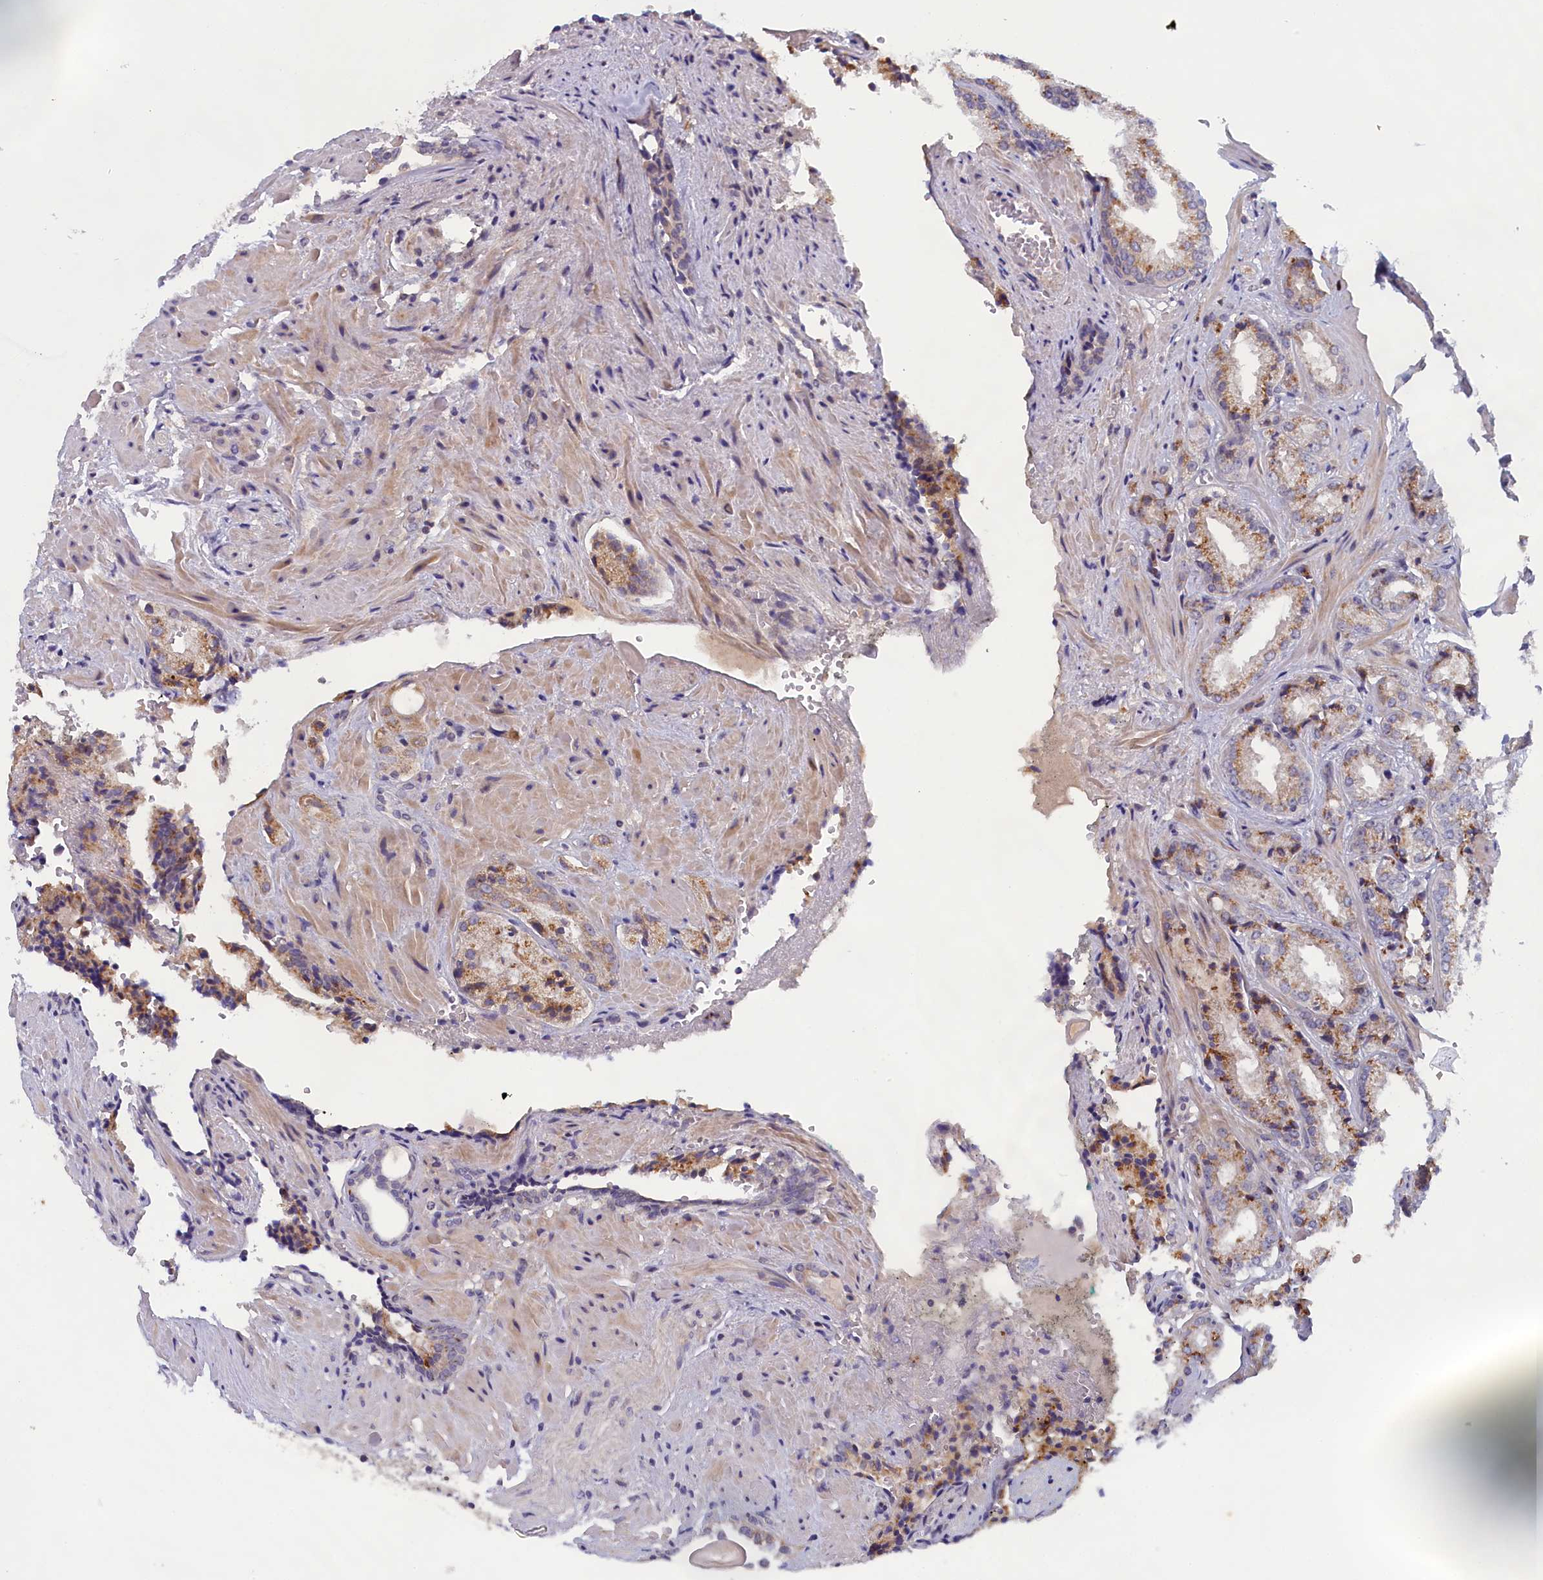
{"staining": {"intensity": "moderate", "quantity": ">75%", "location": "cytoplasmic/membranous"}, "tissue": "prostate cancer", "cell_type": "Tumor cells", "image_type": "cancer", "snomed": [{"axis": "morphology", "description": "Adenocarcinoma, High grade"}, {"axis": "topography", "description": "Prostate"}], "caption": "An IHC photomicrograph of tumor tissue is shown. Protein staining in brown shows moderate cytoplasmic/membranous positivity in prostate high-grade adenocarcinoma within tumor cells.", "gene": "IGFALS", "patient": {"sex": "male", "age": 71}}